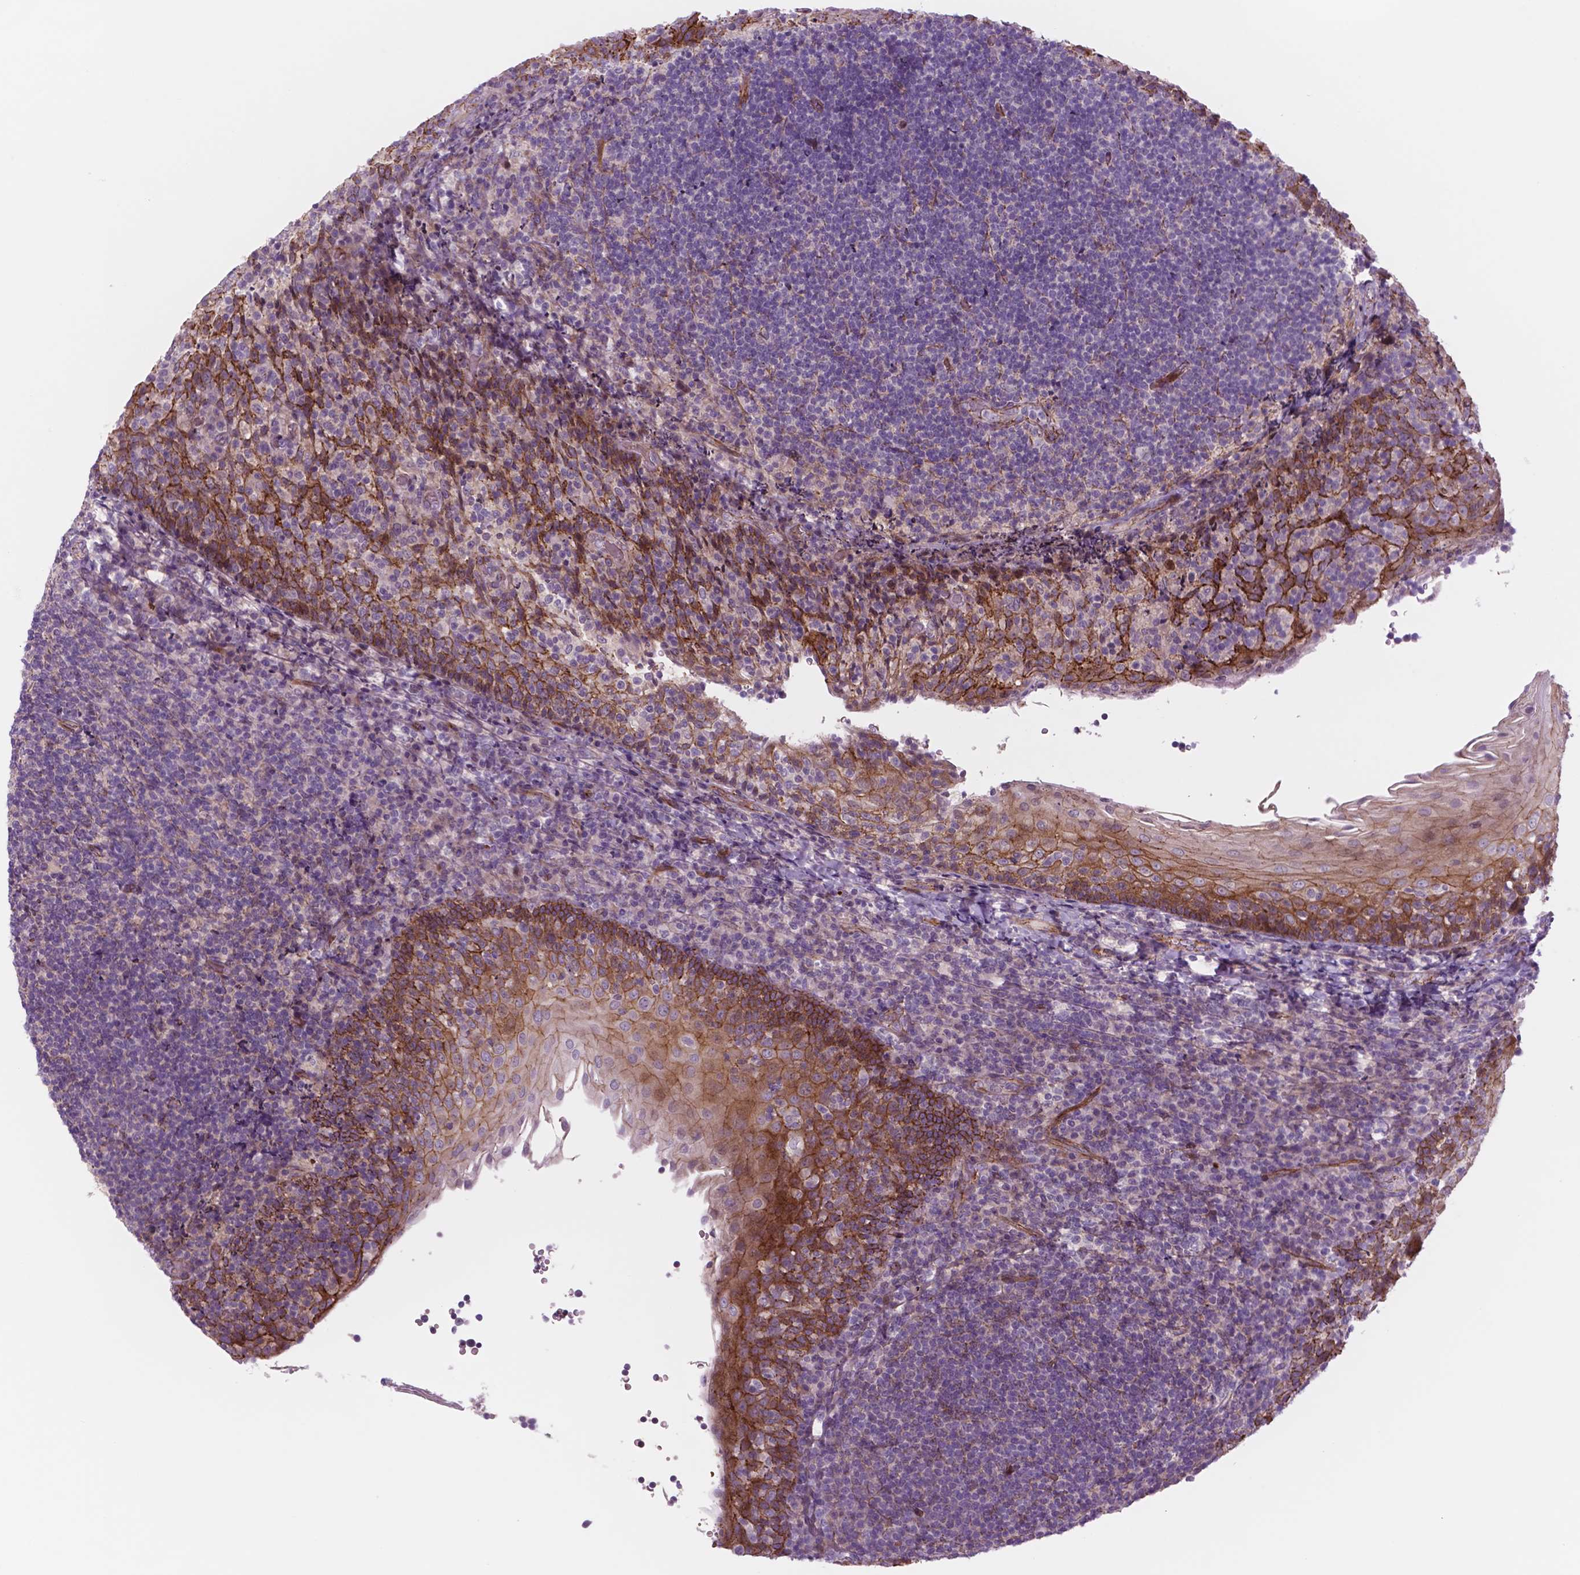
{"staining": {"intensity": "negative", "quantity": "none", "location": "none"}, "tissue": "tonsil", "cell_type": "Germinal center cells", "image_type": "normal", "snomed": [{"axis": "morphology", "description": "Normal tissue, NOS"}, {"axis": "topography", "description": "Tonsil"}], "caption": "An IHC micrograph of benign tonsil is shown. There is no staining in germinal center cells of tonsil.", "gene": "RND3", "patient": {"sex": "female", "age": 10}}